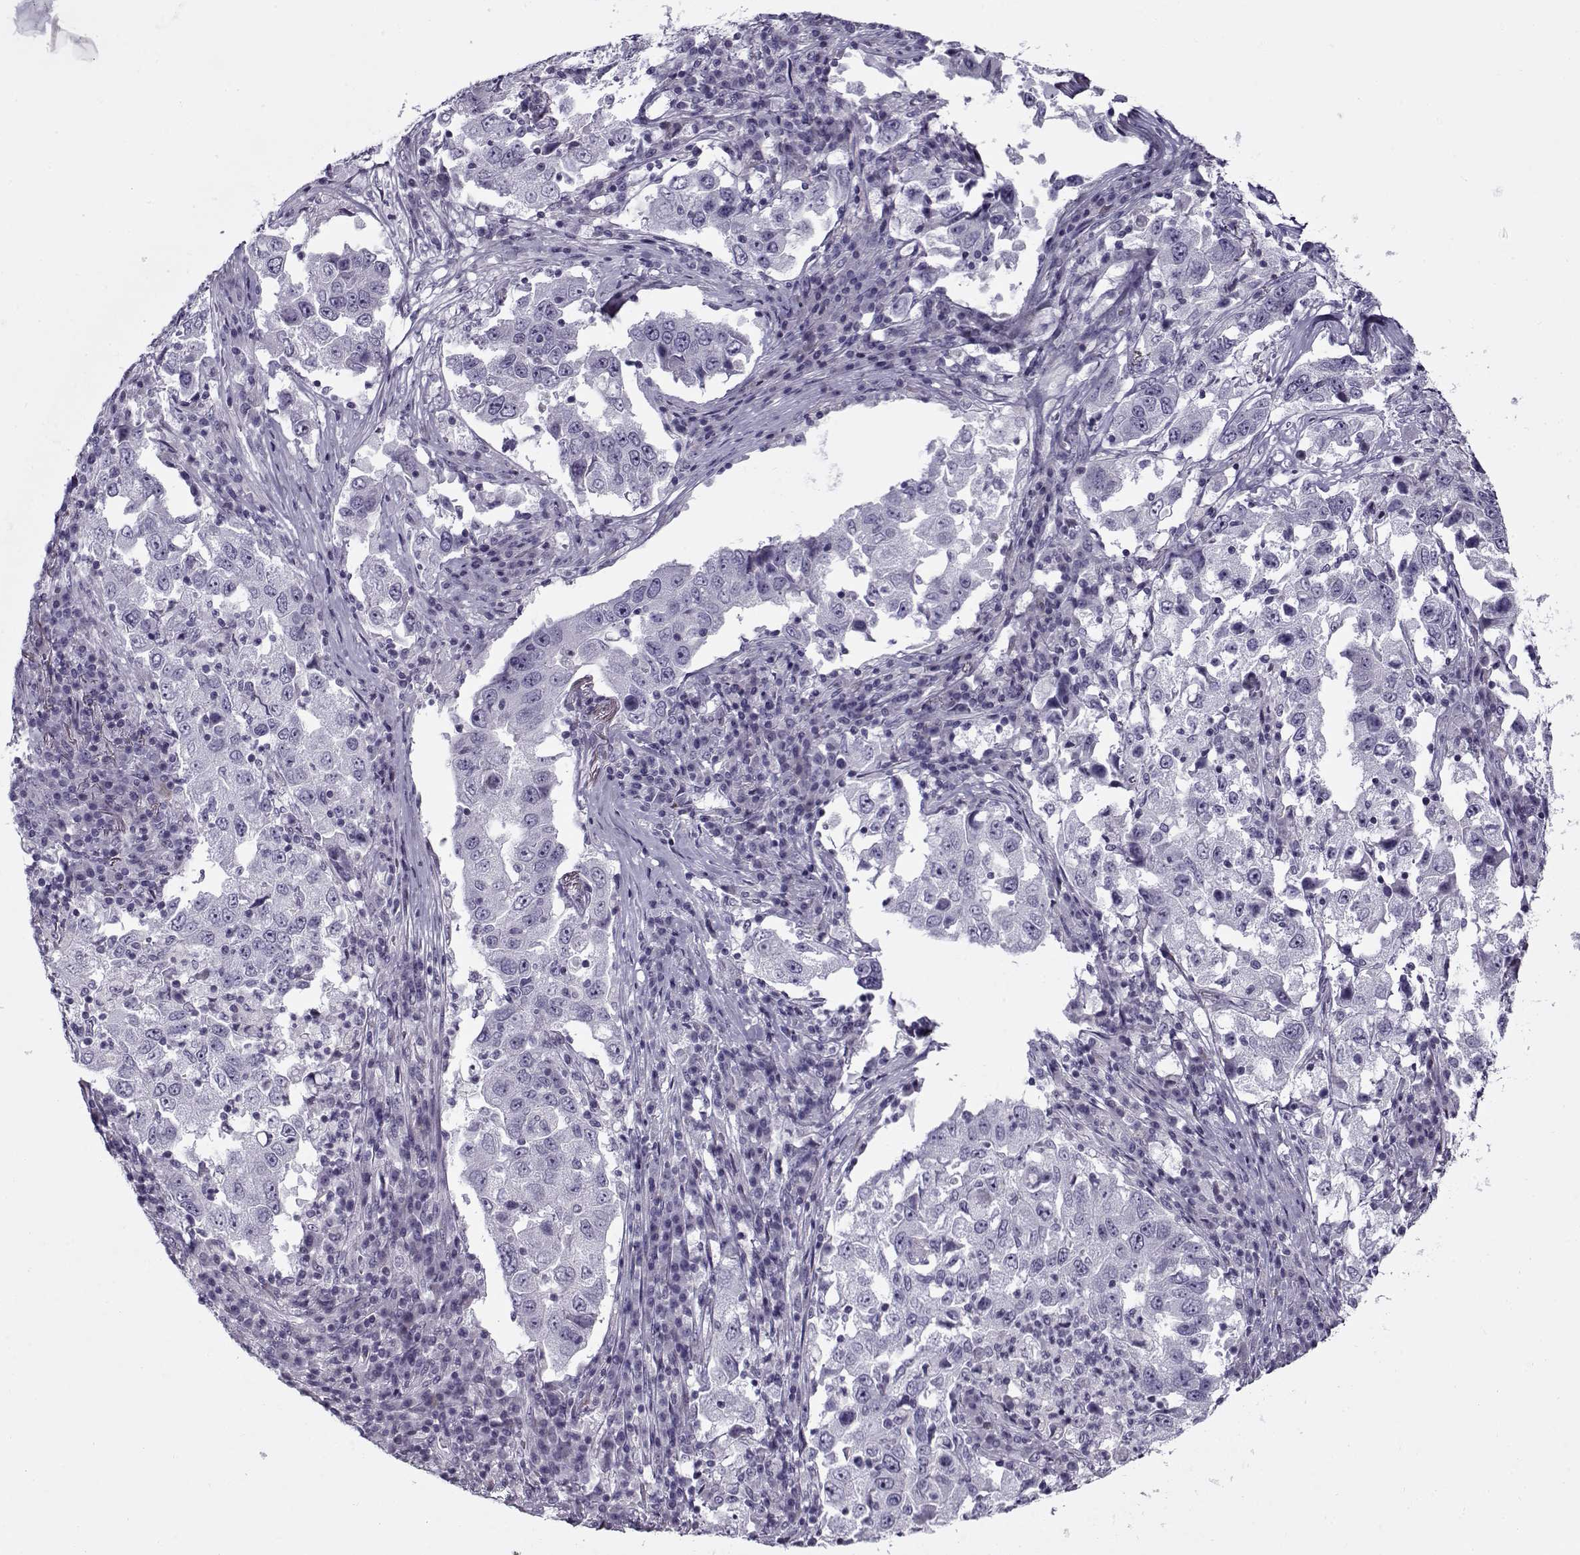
{"staining": {"intensity": "negative", "quantity": "none", "location": "none"}, "tissue": "lung cancer", "cell_type": "Tumor cells", "image_type": "cancer", "snomed": [{"axis": "morphology", "description": "Adenocarcinoma, NOS"}, {"axis": "topography", "description": "Lung"}], "caption": "Image shows no protein positivity in tumor cells of lung cancer tissue. (DAB IHC with hematoxylin counter stain).", "gene": "GAGE2A", "patient": {"sex": "male", "age": 73}}